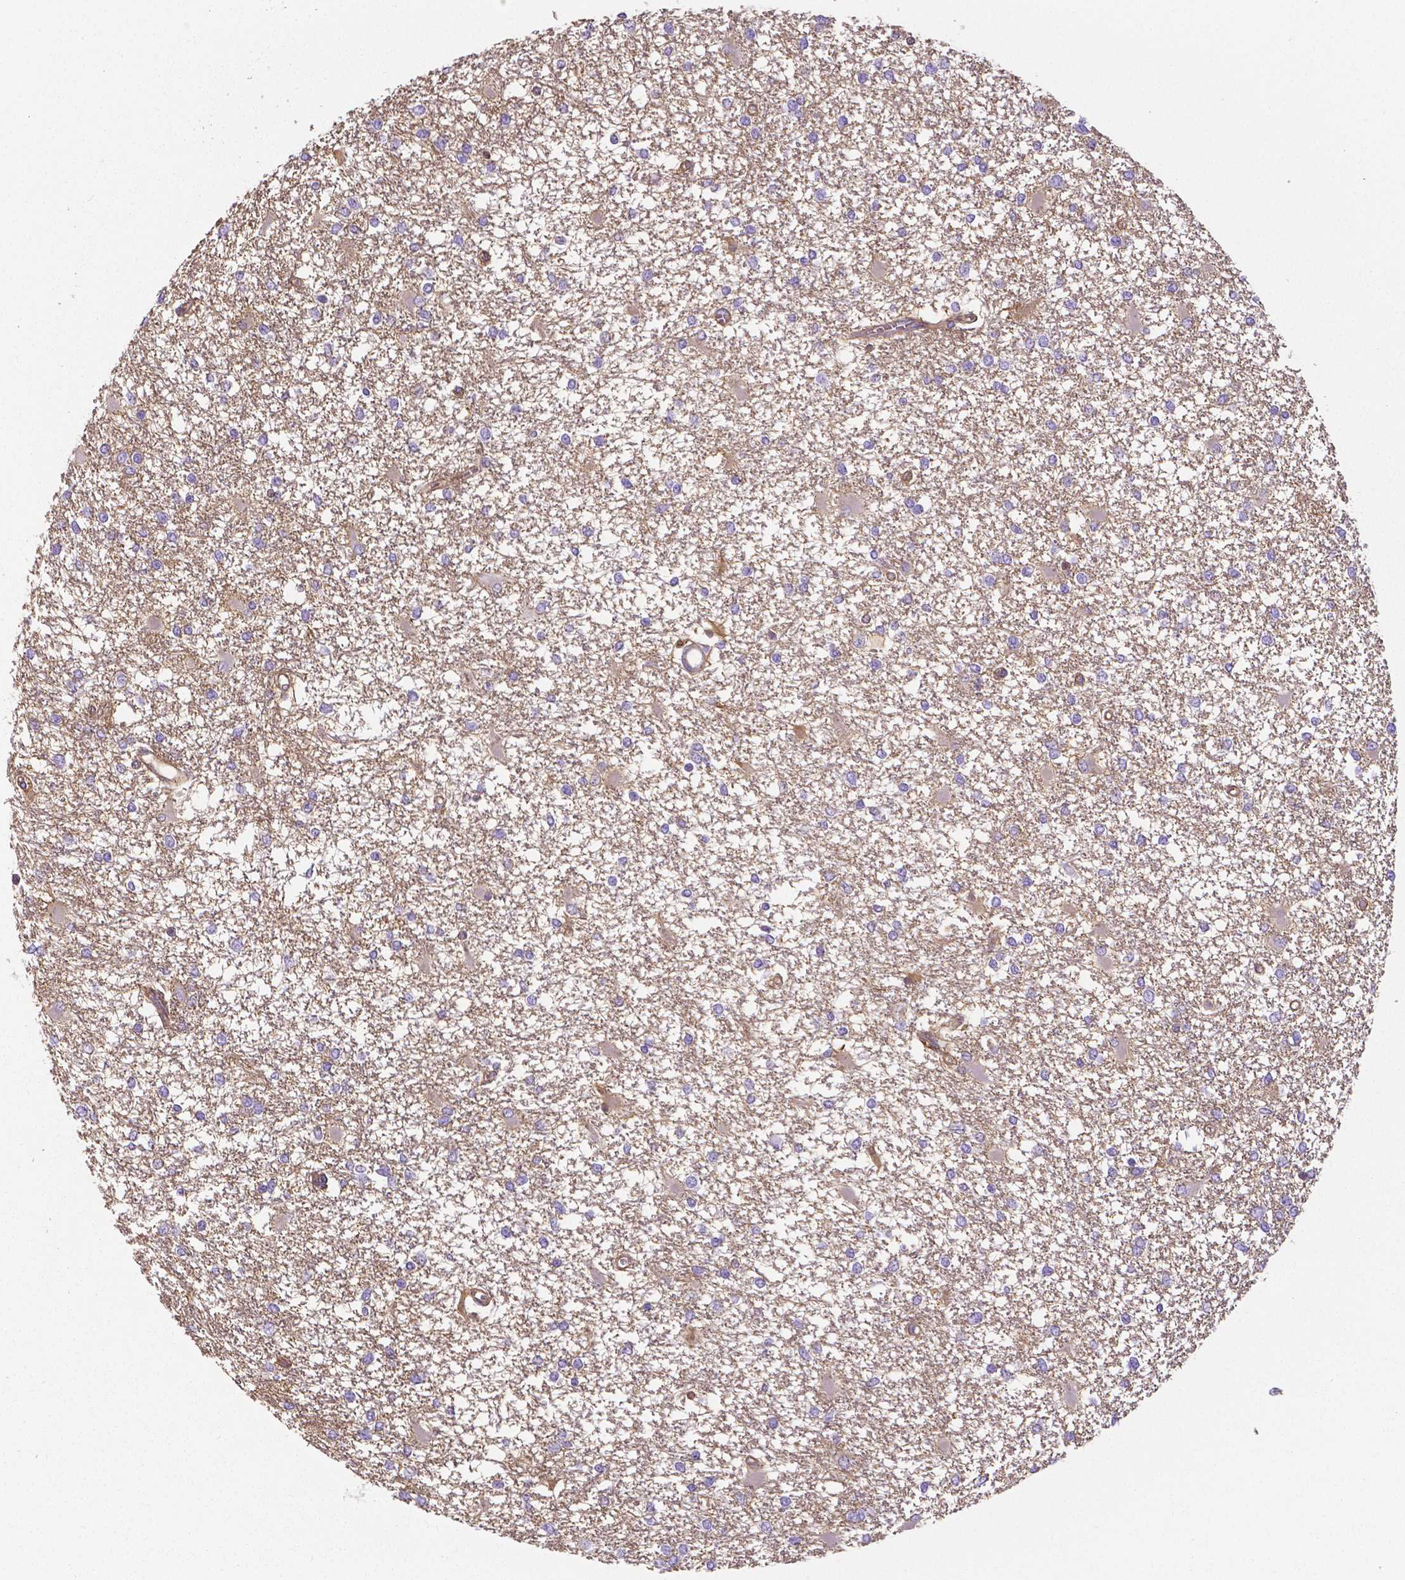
{"staining": {"intensity": "negative", "quantity": "none", "location": "none"}, "tissue": "glioma", "cell_type": "Tumor cells", "image_type": "cancer", "snomed": [{"axis": "morphology", "description": "Glioma, malignant, High grade"}, {"axis": "topography", "description": "Cerebral cortex"}], "caption": "The image reveals no significant expression in tumor cells of malignant glioma (high-grade). (Immunohistochemistry (ihc), brightfield microscopy, high magnification).", "gene": "CRMP1", "patient": {"sex": "male", "age": 79}}